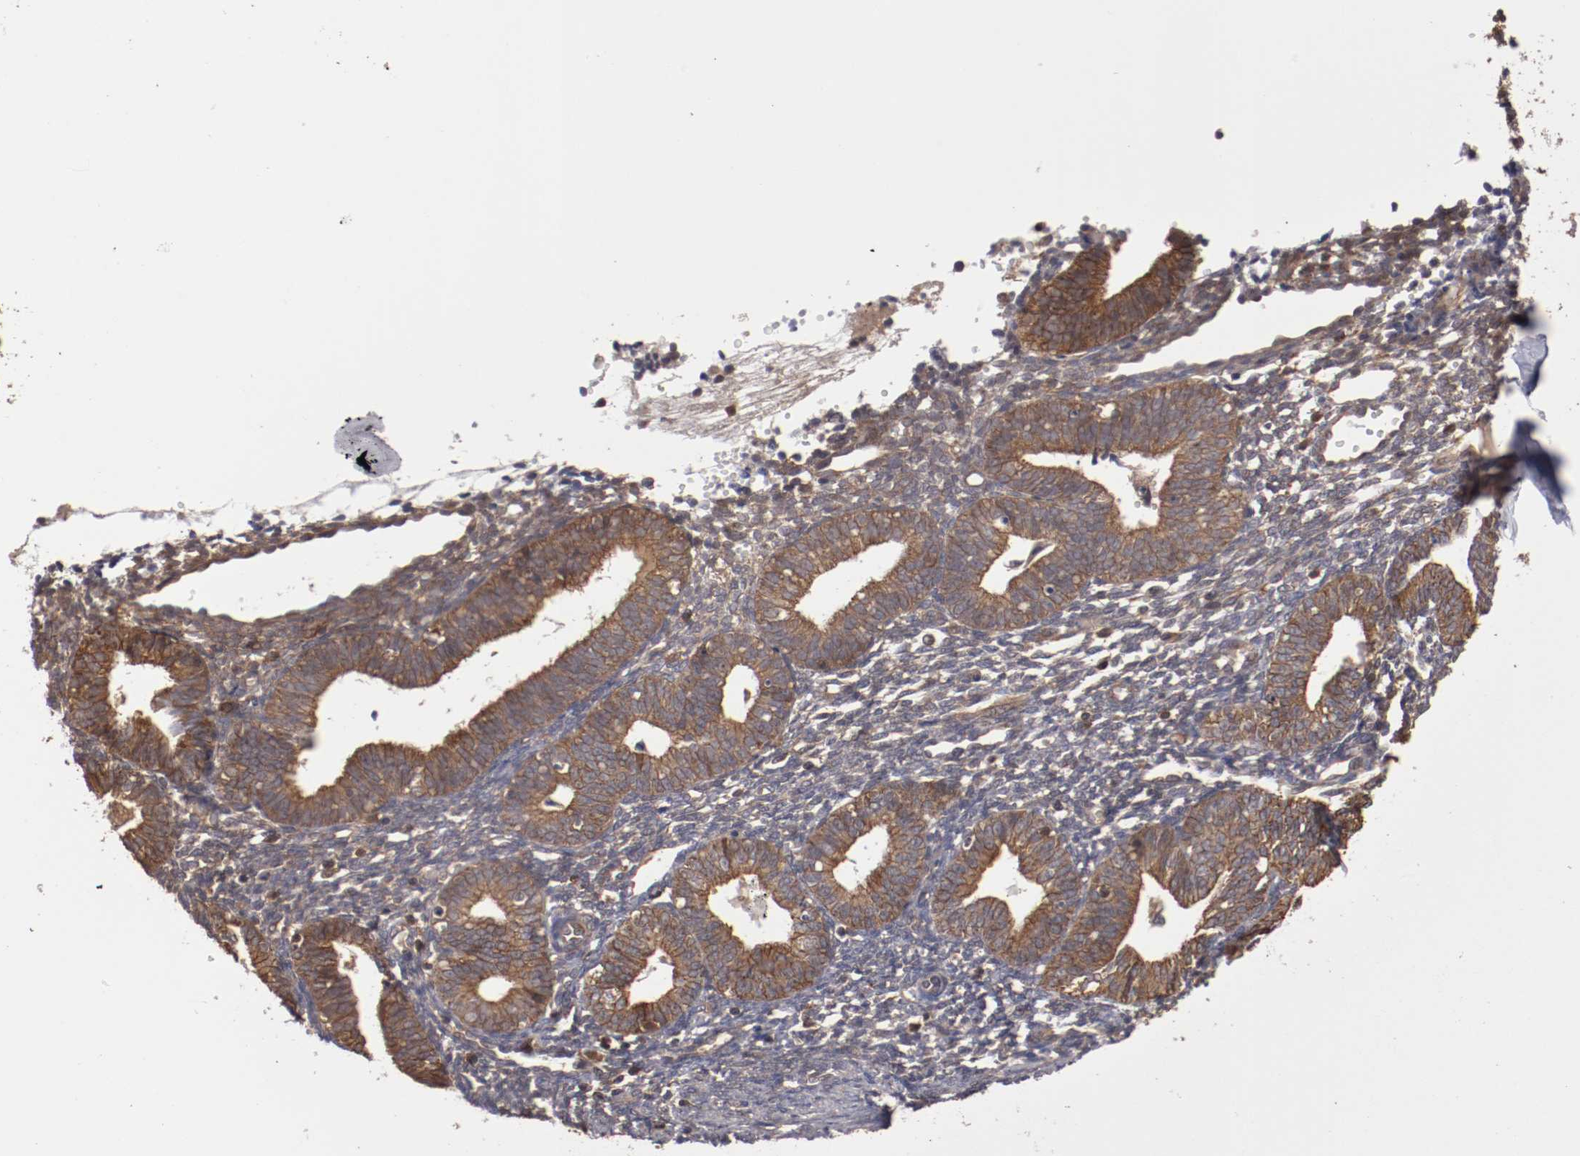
{"staining": {"intensity": "weak", "quantity": "<25%", "location": "cytoplasmic/membranous"}, "tissue": "endometrium", "cell_type": "Cells in endometrial stroma", "image_type": "normal", "snomed": [{"axis": "morphology", "description": "Normal tissue, NOS"}, {"axis": "topography", "description": "Endometrium"}], "caption": "Endometrium was stained to show a protein in brown. There is no significant staining in cells in endometrial stroma. The staining is performed using DAB (3,3'-diaminobenzidine) brown chromogen with nuclei counter-stained in using hematoxylin.", "gene": "RPS6KA6", "patient": {"sex": "female", "age": 61}}